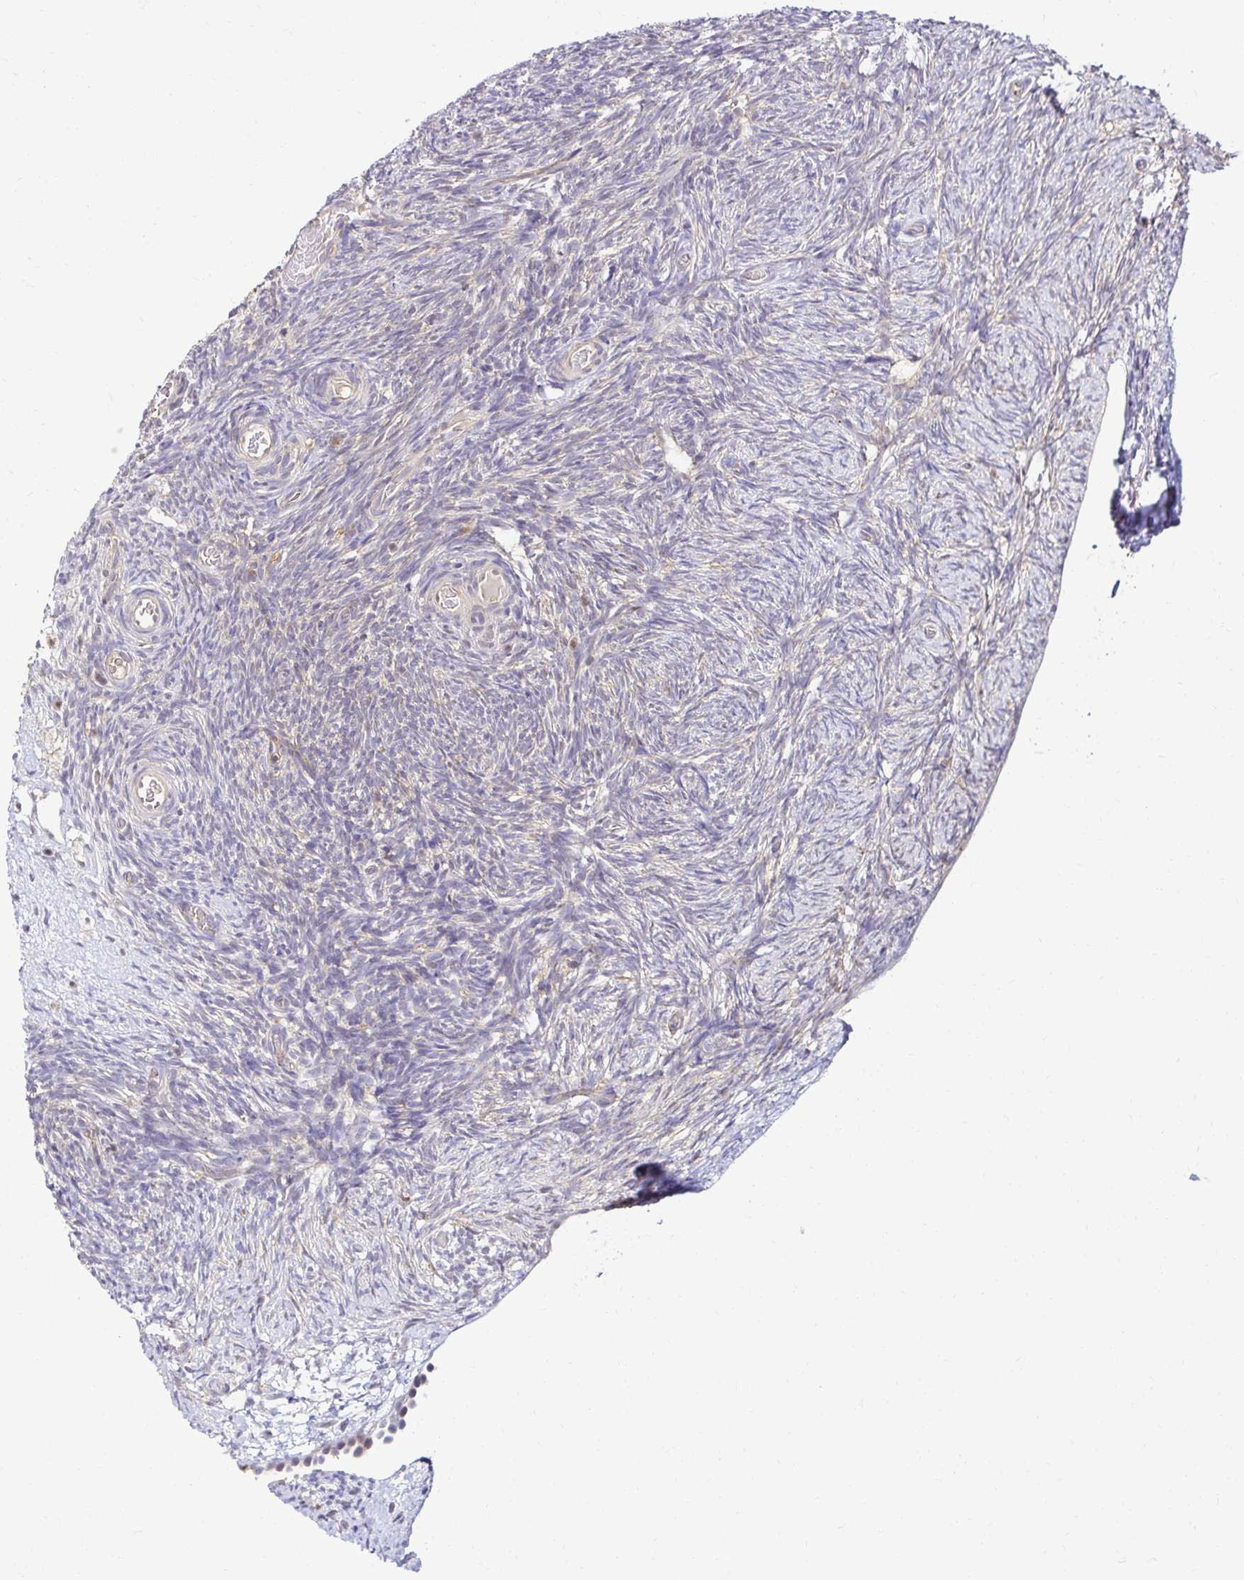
{"staining": {"intensity": "moderate", "quantity": ">75%", "location": "cytoplasmic/membranous,nuclear"}, "tissue": "ovary", "cell_type": "Follicle cells", "image_type": "normal", "snomed": [{"axis": "morphology", "description": "Normal tissue, NOS"}, {"axis": "topography", "description": "Ovary"}], "caption": "Immunohistochemistry of benign human ovary displays medium levels of moderate cytoplasmic/membranous,nuclear expression in approximately >75% of follicle cells.", "gene": "PSMA4", "patient": {"sex": "female", "age": 39}}